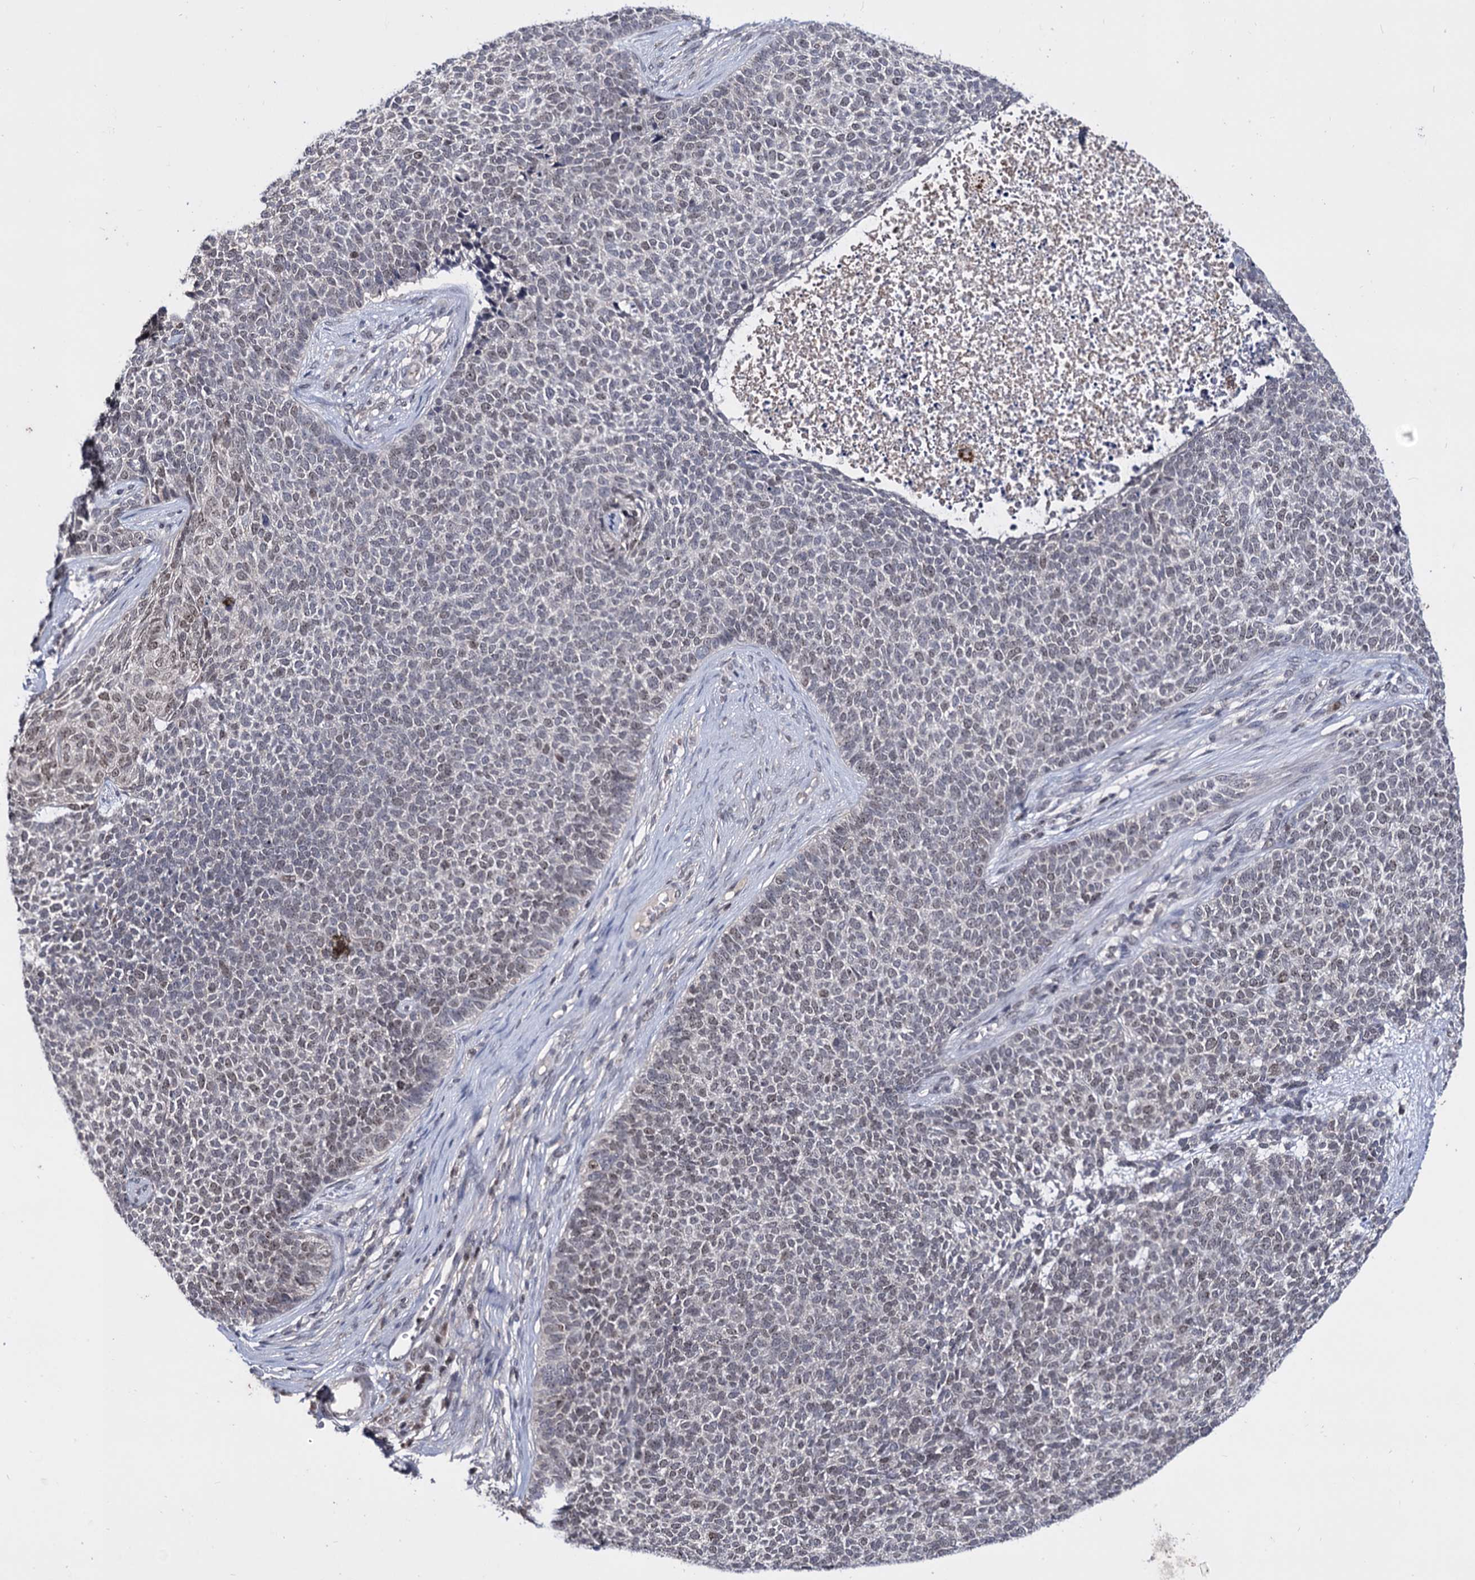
{"staining": {"intensity": "weak", "quantity": "25%-75%", "location": "nuclear"}, "tissue": "skin cancer", "cell_type": "Tumor cells", "image_type": "cancer", "snomed": [{"axis": "morphology", "description": "Basal cell carcinoma"}, {"axis": "topography", "description": "Skin"}], "caption": "This is a photomicrograph of immunohistochemistry staining of skin basal cell carcinoma, which shows weak expression in the nuclear of tumor cells.", "gene": "SMCHD1", "patient": {"sex": "female", "age": 84}}